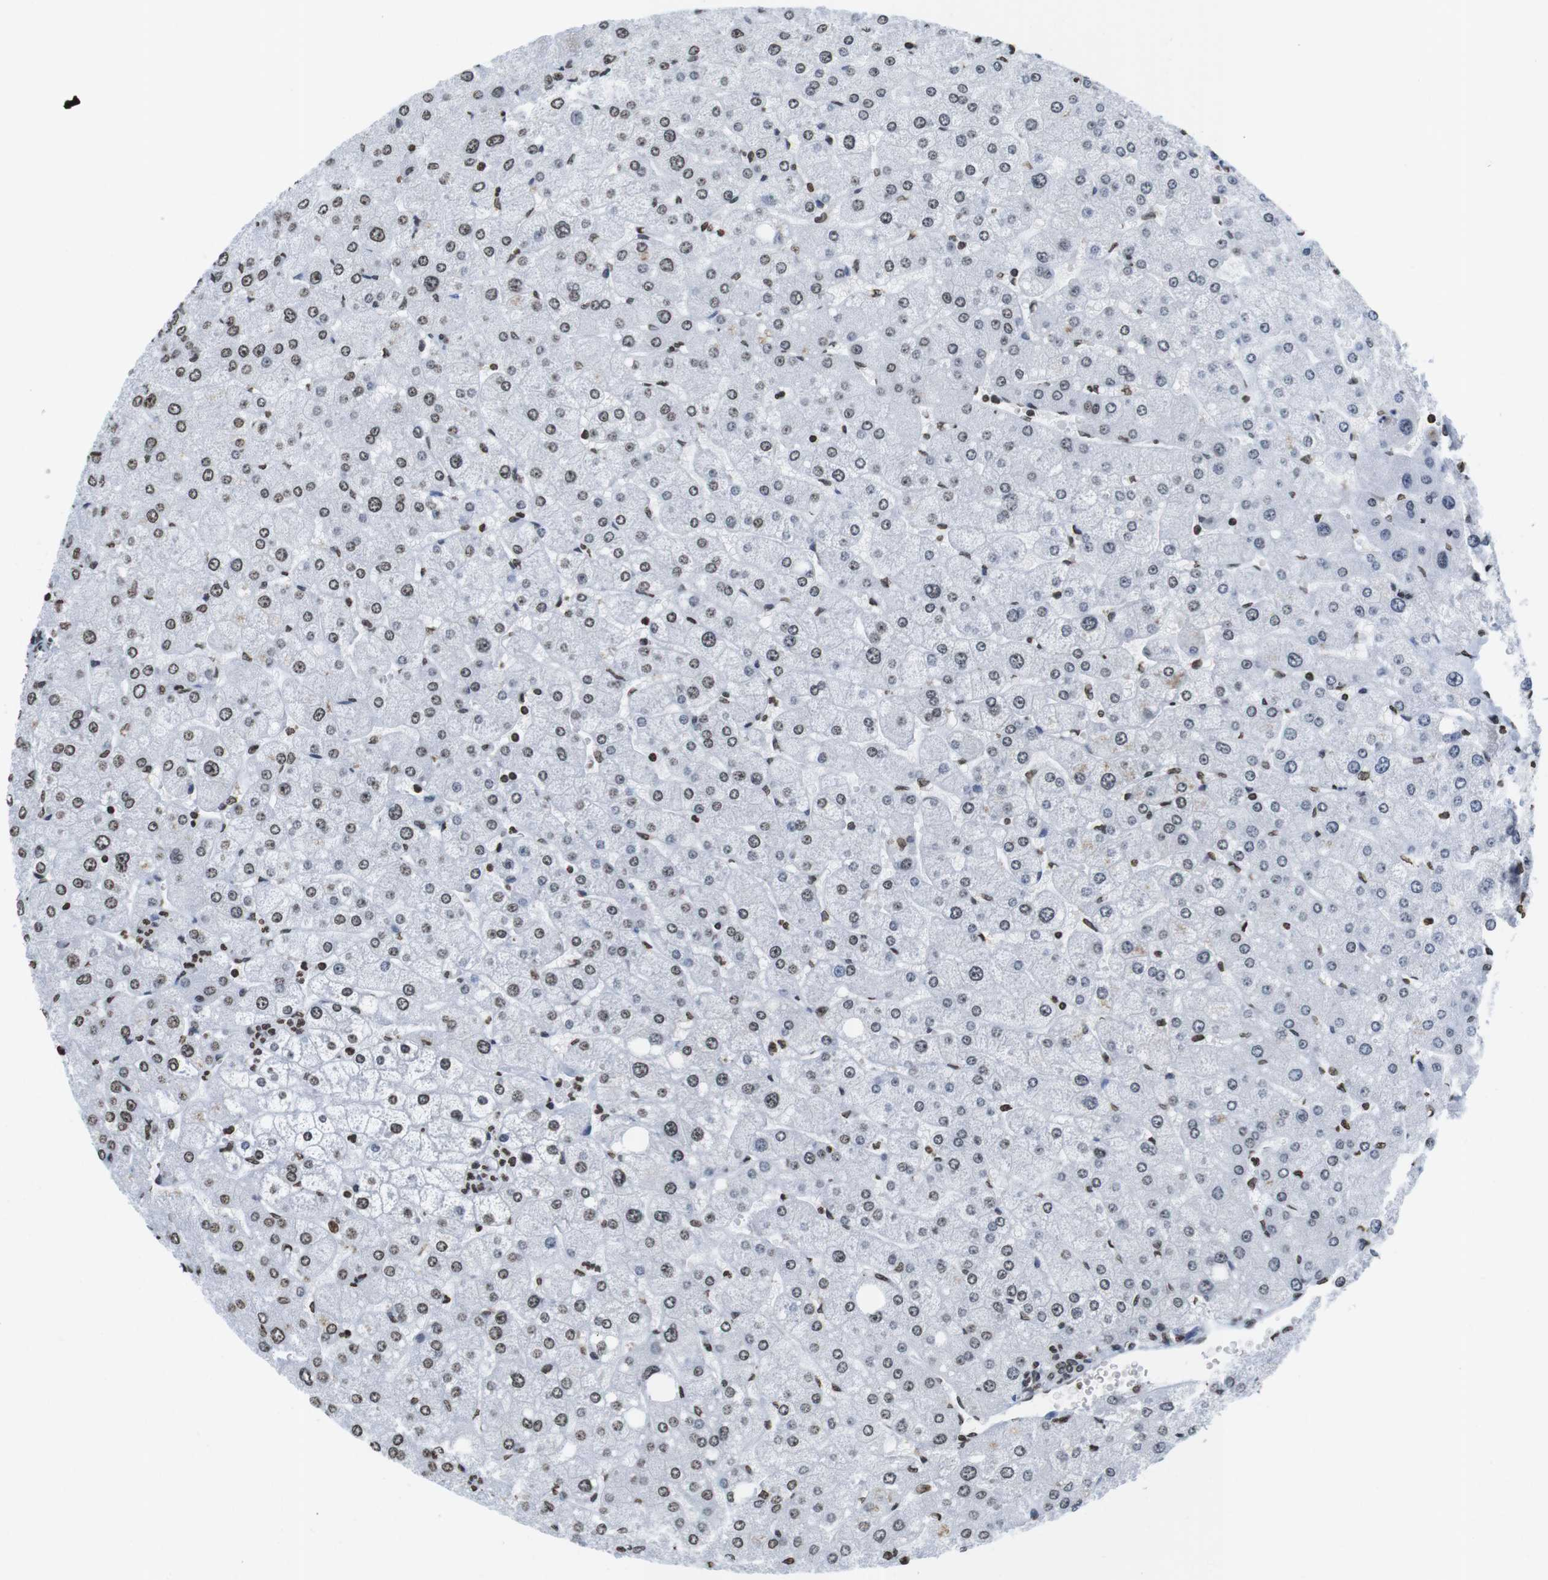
{"staining": {"intensity": "weak", "quantity": "25%-75%", "location": "nuclear"}, "tissue": "liver", "cell_type": "Cholangiocytes", "image_type": "normal", "snomed": [{"axis": "morphology", "description": "Normal tissue, NOS"}, {"axis": "topography", "description": "Liver"}], "caption": "Weak nuclear positivity is seen in about 25%-75% of cholangiocytes in benign liver.", "gene": "BSX", "patient": {"sex": "male", "age": 55}}